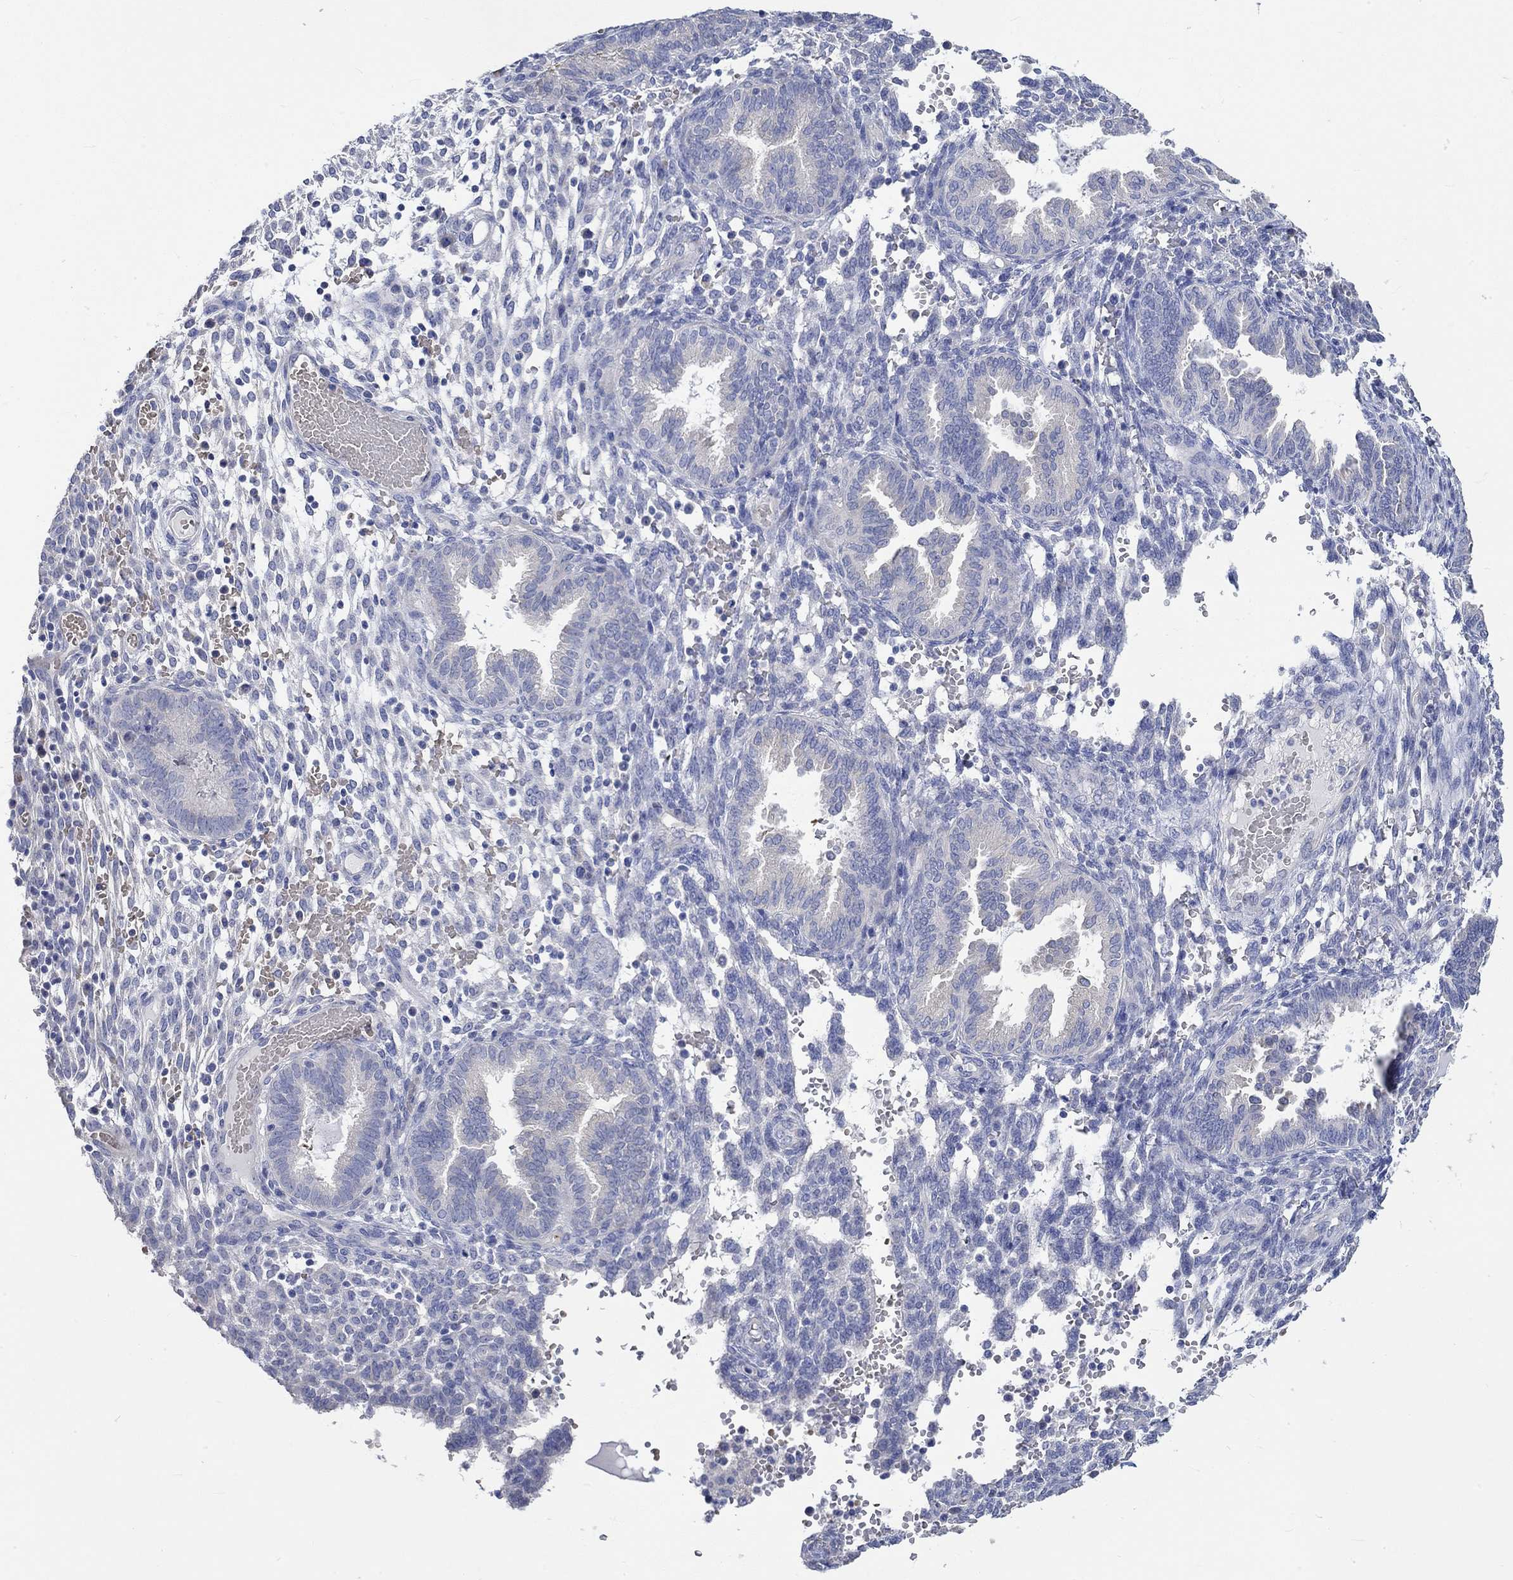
{"staining": {"intensity": "negative", "quantity": "none", "location": "none"}, "tissue": "endometrium", "cell_type": "Cells in endometrial stroma", "image_type": "normal", "snomed": [{"axis": "morphology", "description": "Normal tissue, NOS"}, {"axis": "topography", "description": "Endometrium"}], "caption": "The micrograph exhibits no significant expression in cells in endometrial stroma of endometrium.", "gene": "KCNA1", "patient": {"sex": "female", "age": 42}}